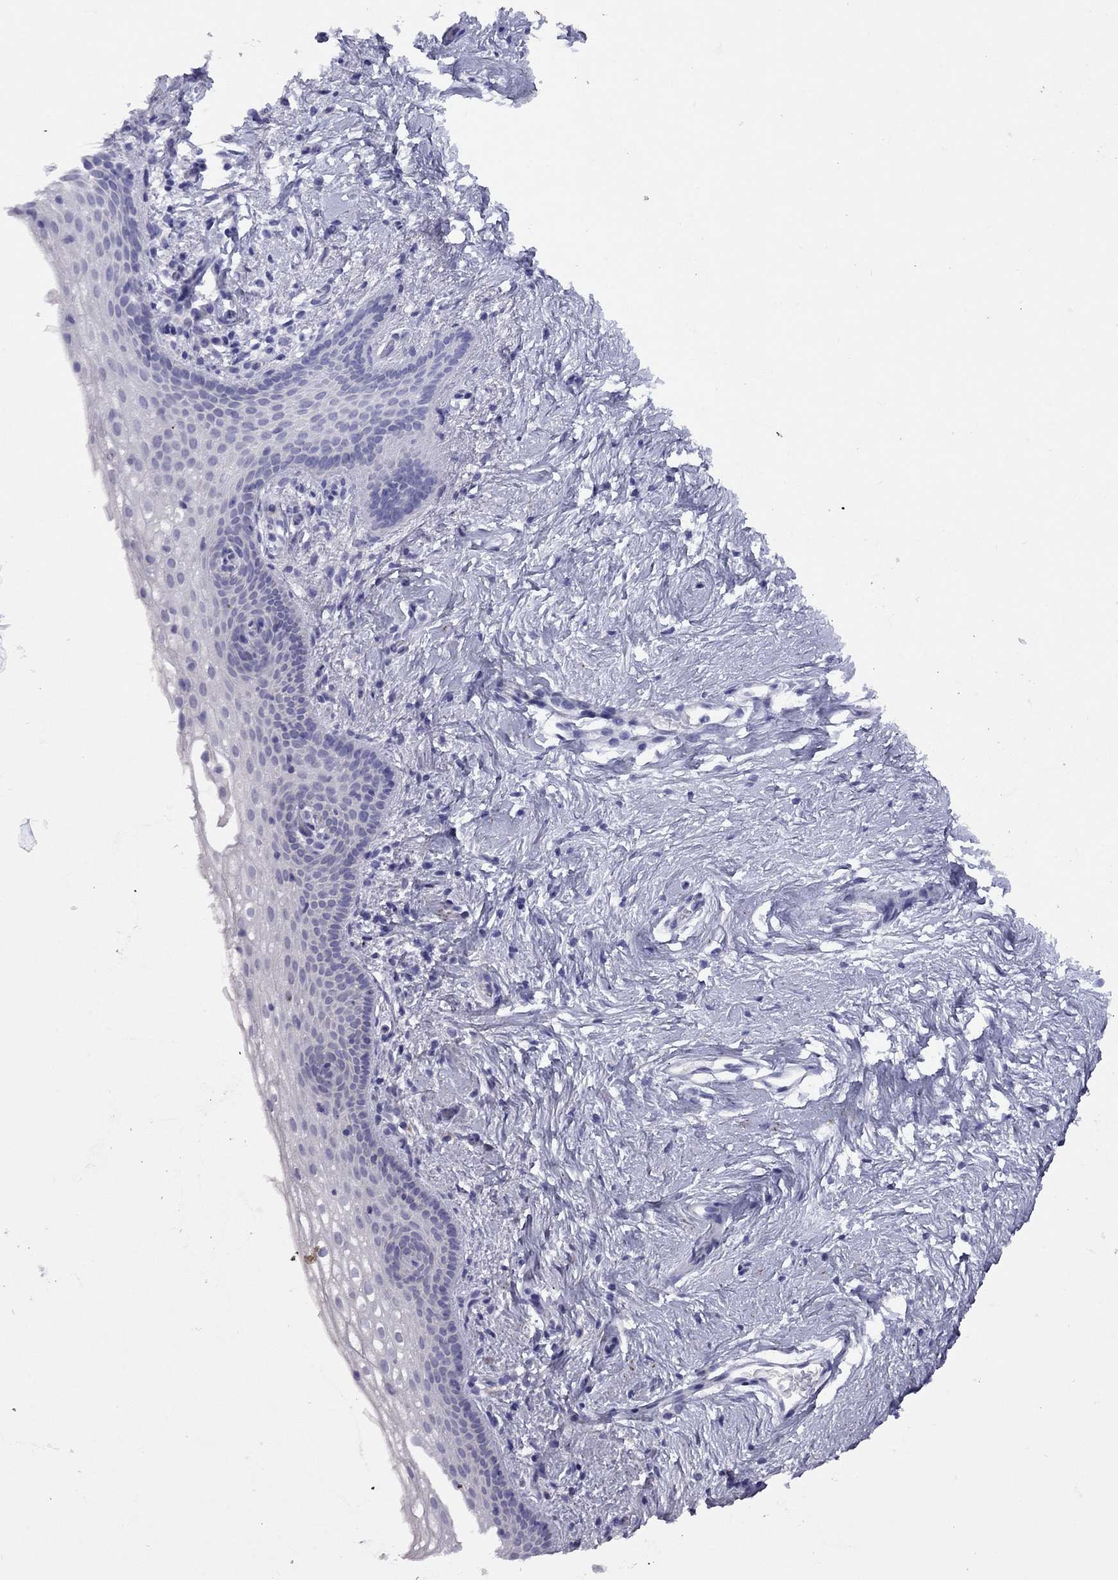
{"staining": {"intensity": "negative", "quantity": "none", "location": "none"}, "tissue": "vagina", "cell_type": "Squamous epithelial cells", "image_type": "normal", "snomed": [{"axis": "morphology", "description": "Normal tissue, NOS"}, {"axis": "topography", "description": "Vagina"}], "caption": "IHC micrograph of normal vagina: human vagina stained with DAB reveals no significant protein staining in squamous epithelial cells.", "gene": "GRIA2", "patient": {"sex": "female", "age": 61}}